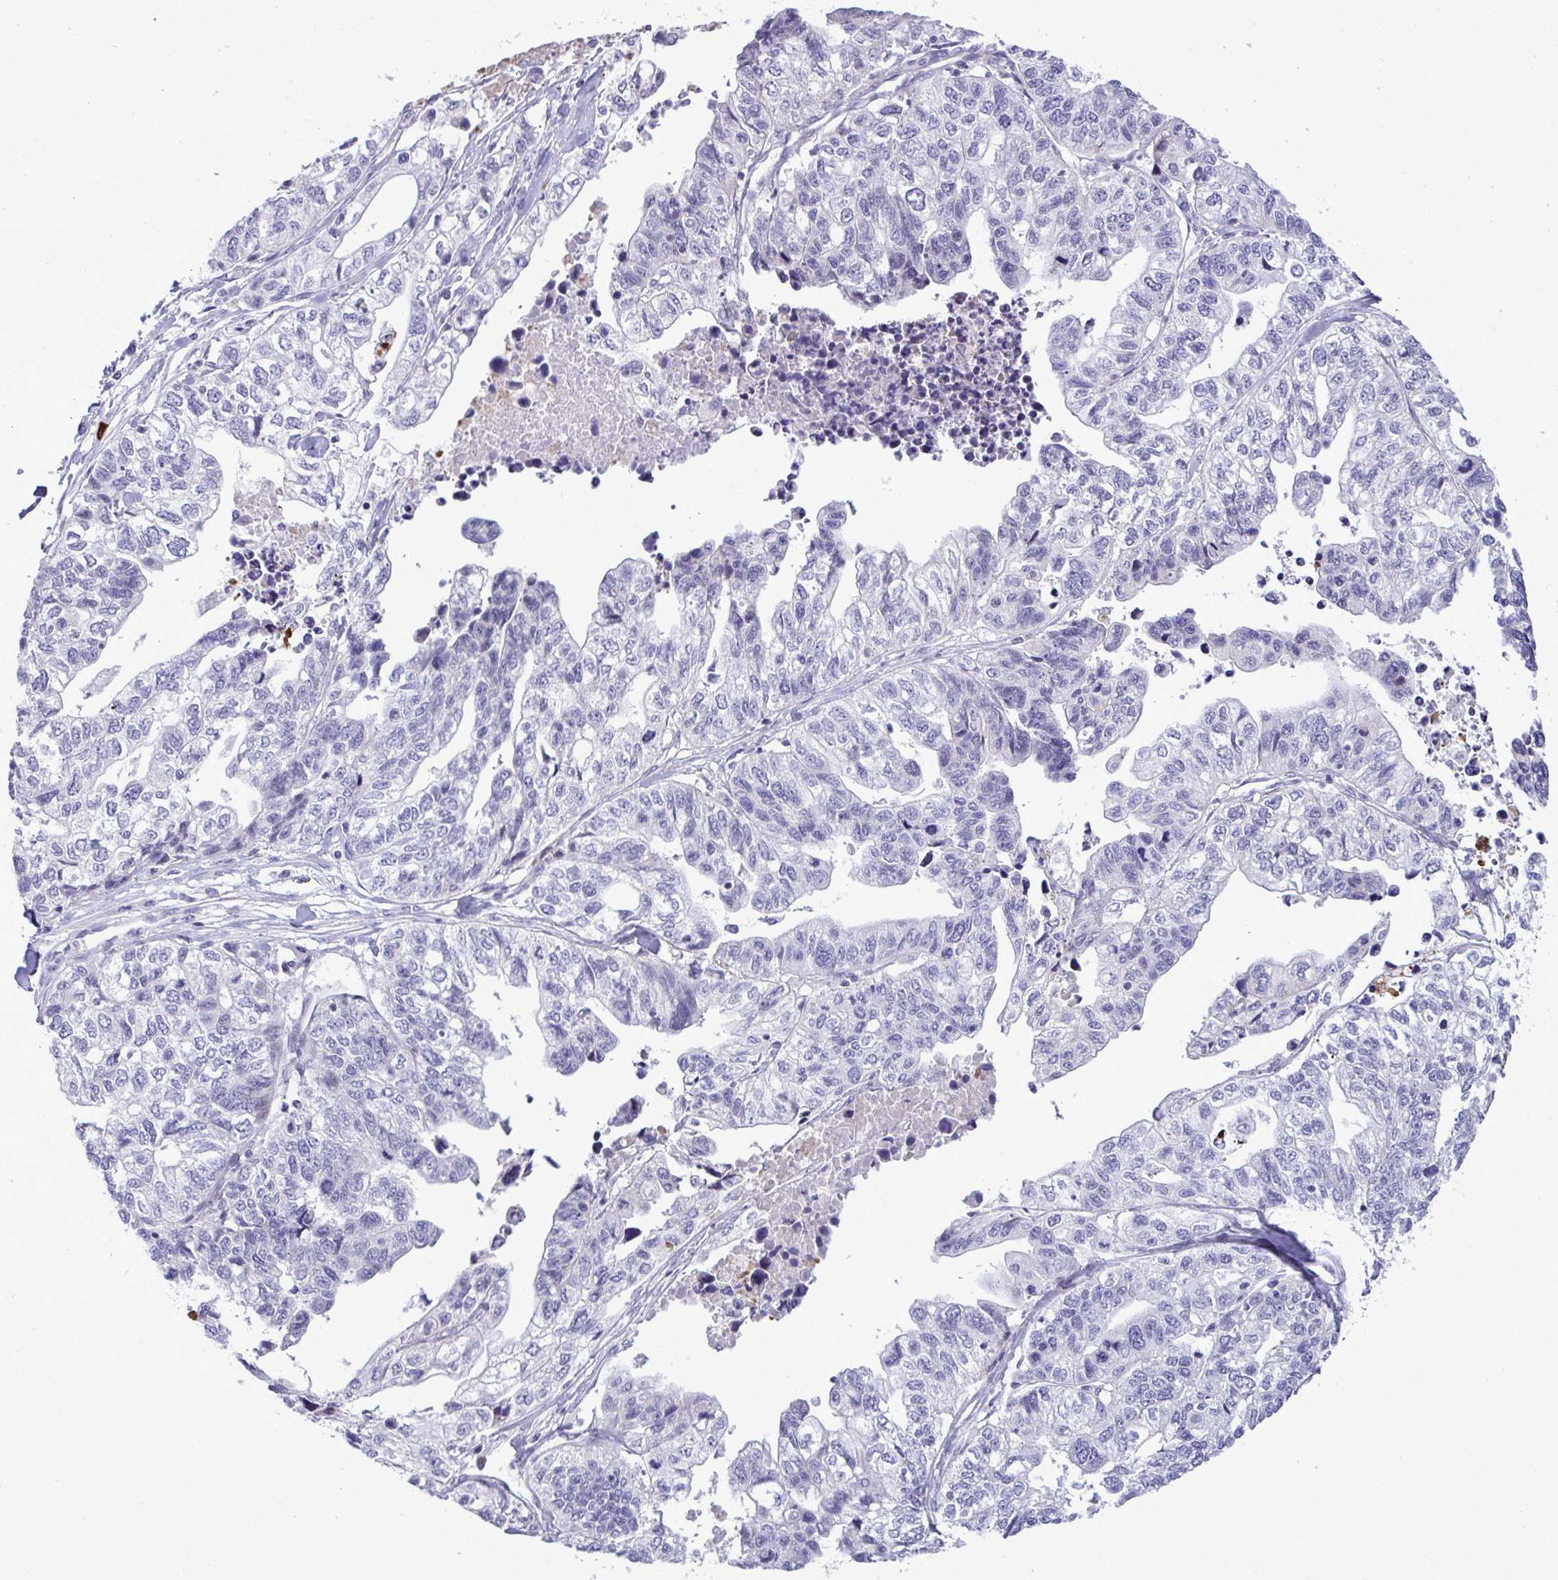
{"staining": {"intensity": "negative", "quantity": "none", "location": "none"}, "tissue": "stomach cancer", "cell_type": "Tumor cells", "image_type": "cancer", "snomed": [{"axis": "morphology", "description": "Adenocarcinoma, NOS"}, {"axis": "topography", "description": "Stomach, upper"}], "caption": "The histopathology image reveals no significant staining in tumor cells of stomach cancer.", "gene": "SPAG1", "patient": {"sex": "female", "age": 67}}